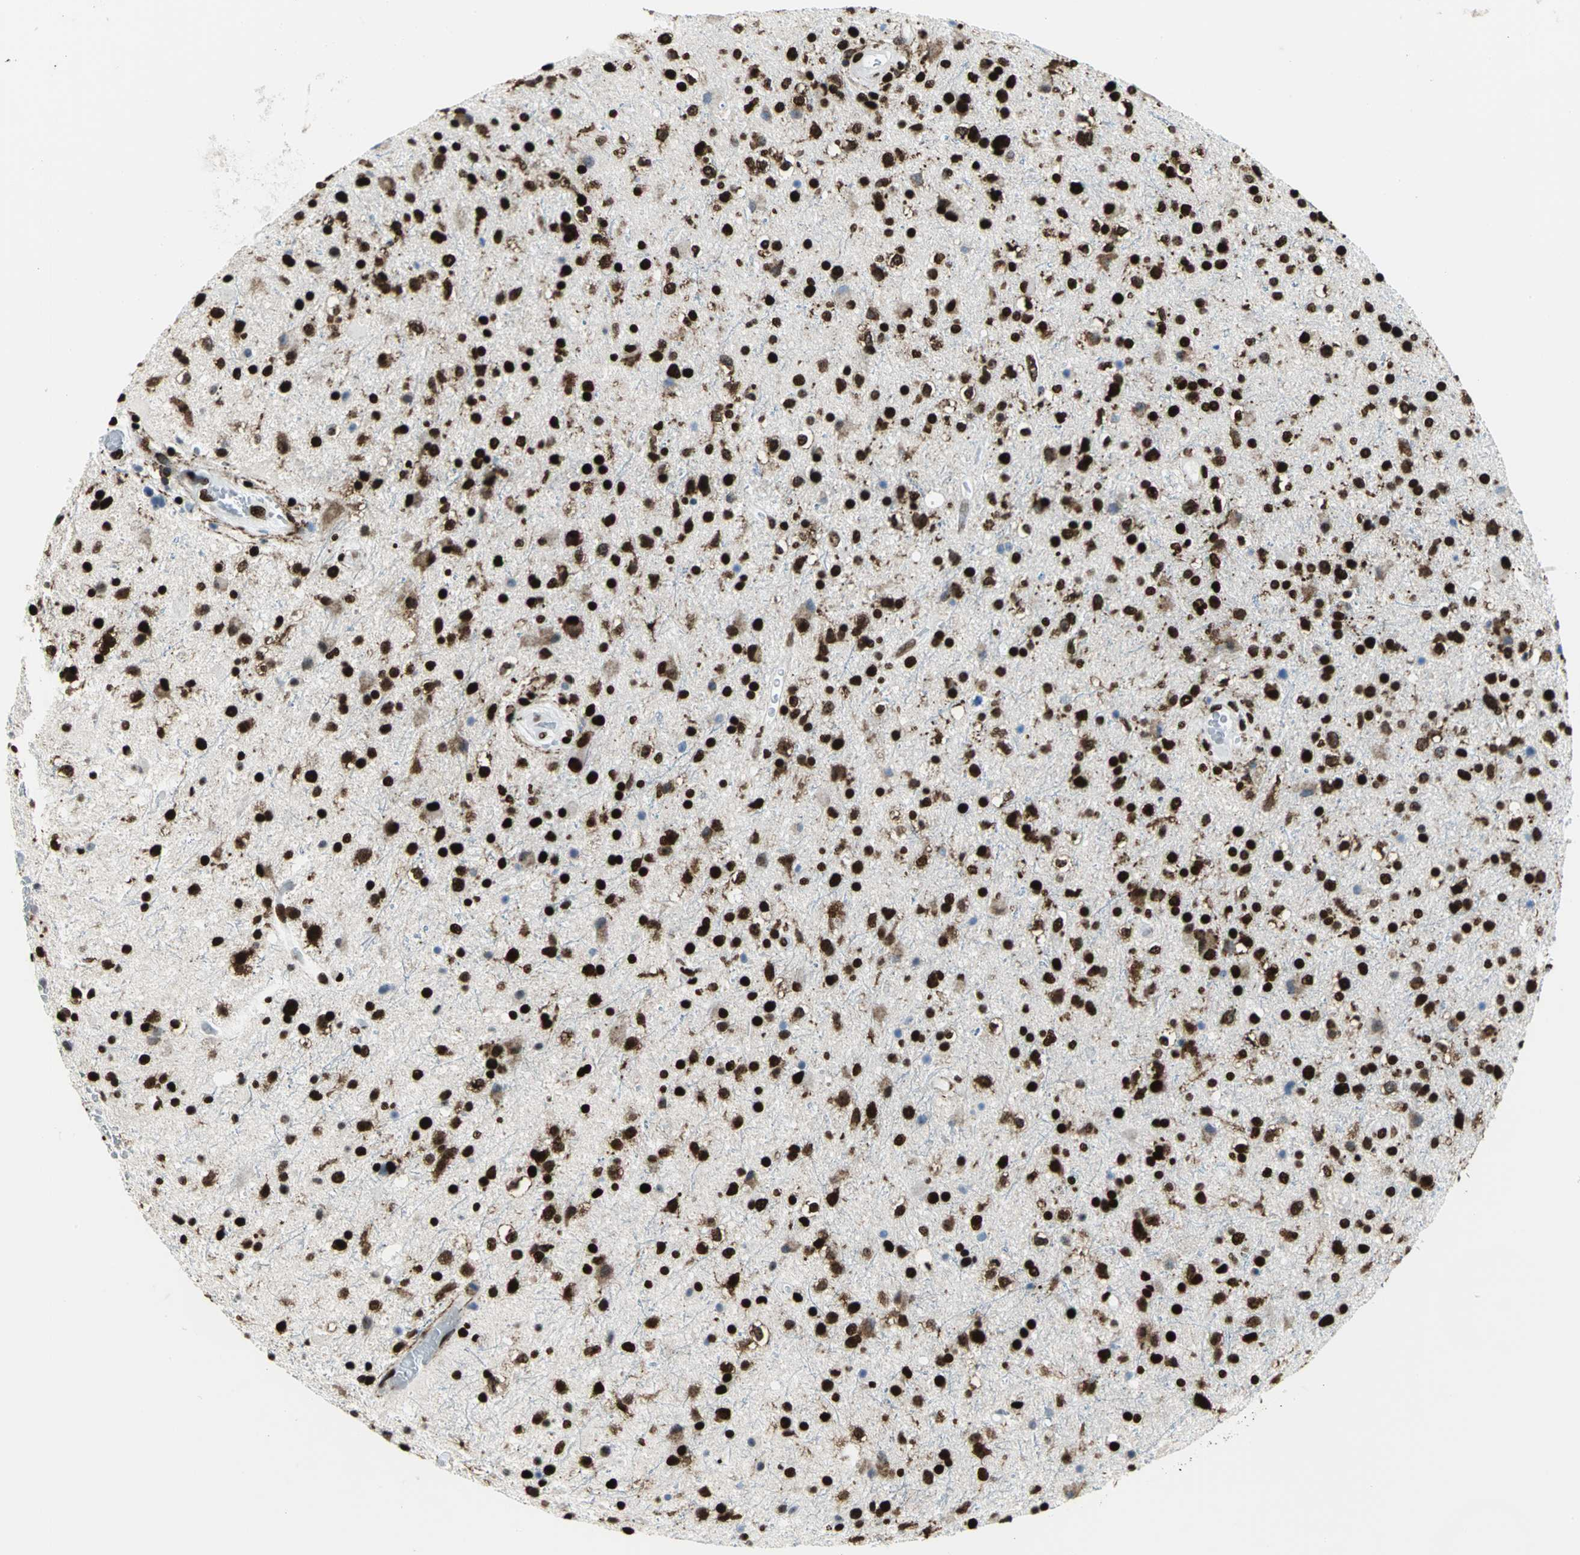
{"staining": {"intensity": "strong", "quantity": ">75%", "location": "nuclear"}, "tissue": "glioma", "cell_type": "Tumor cells", "image_type": "cancer", "snomed": [{"axis": "morphology", "description": "Glioma, malignant, High grade"}, {"axis": "topography", "description": "Brain"}], "caption": "Immunohistochemistry (IHC) of human glioma displays high levels of strong nuclear positivity in approximately >75% of tumor cells.", "gene": "APEX1", "patient": {"sex": "male", "age": 33}}